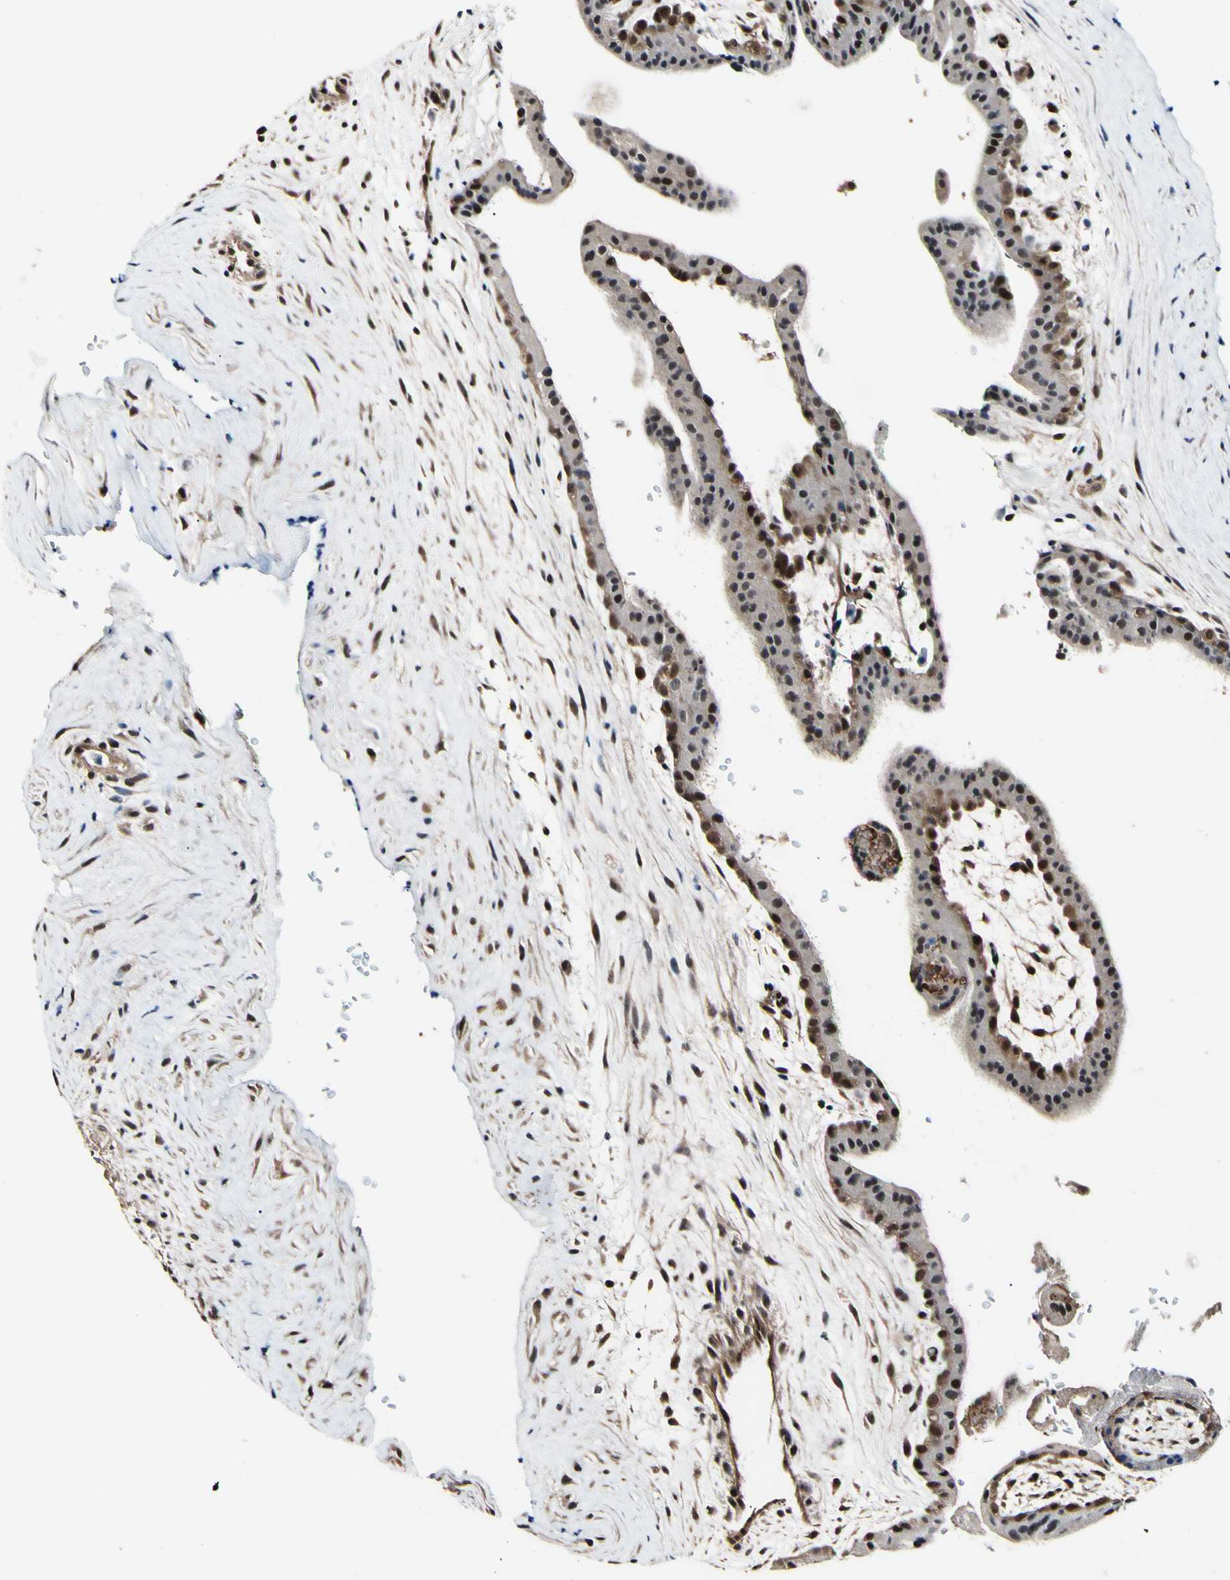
{"staining": {"intensity": "weak", "quantity": ">75%", "location": "cytoplasmic/membranous,nuclear"}, "tissue": "placenta", "cell_type": "Trophoblastic cells", "image_type": "normal", "snomed": [{"axis": "morphology", "description": "Normal tissue, NOS"}, {"axis": "topography", "description": "Placenta"}], "caption": "DAB (3,3'-diaminobenzidine) immunohistochemical staining of benign placenta reveals weak cytoplasmic/membranous,nuclear protein expression in about >75% of trophoblastic cells. (Brightfield microscopy of DAB IHC at high magnification).", "gene": "PSMD10", "patient": {"sex": "female", "age": 35}}